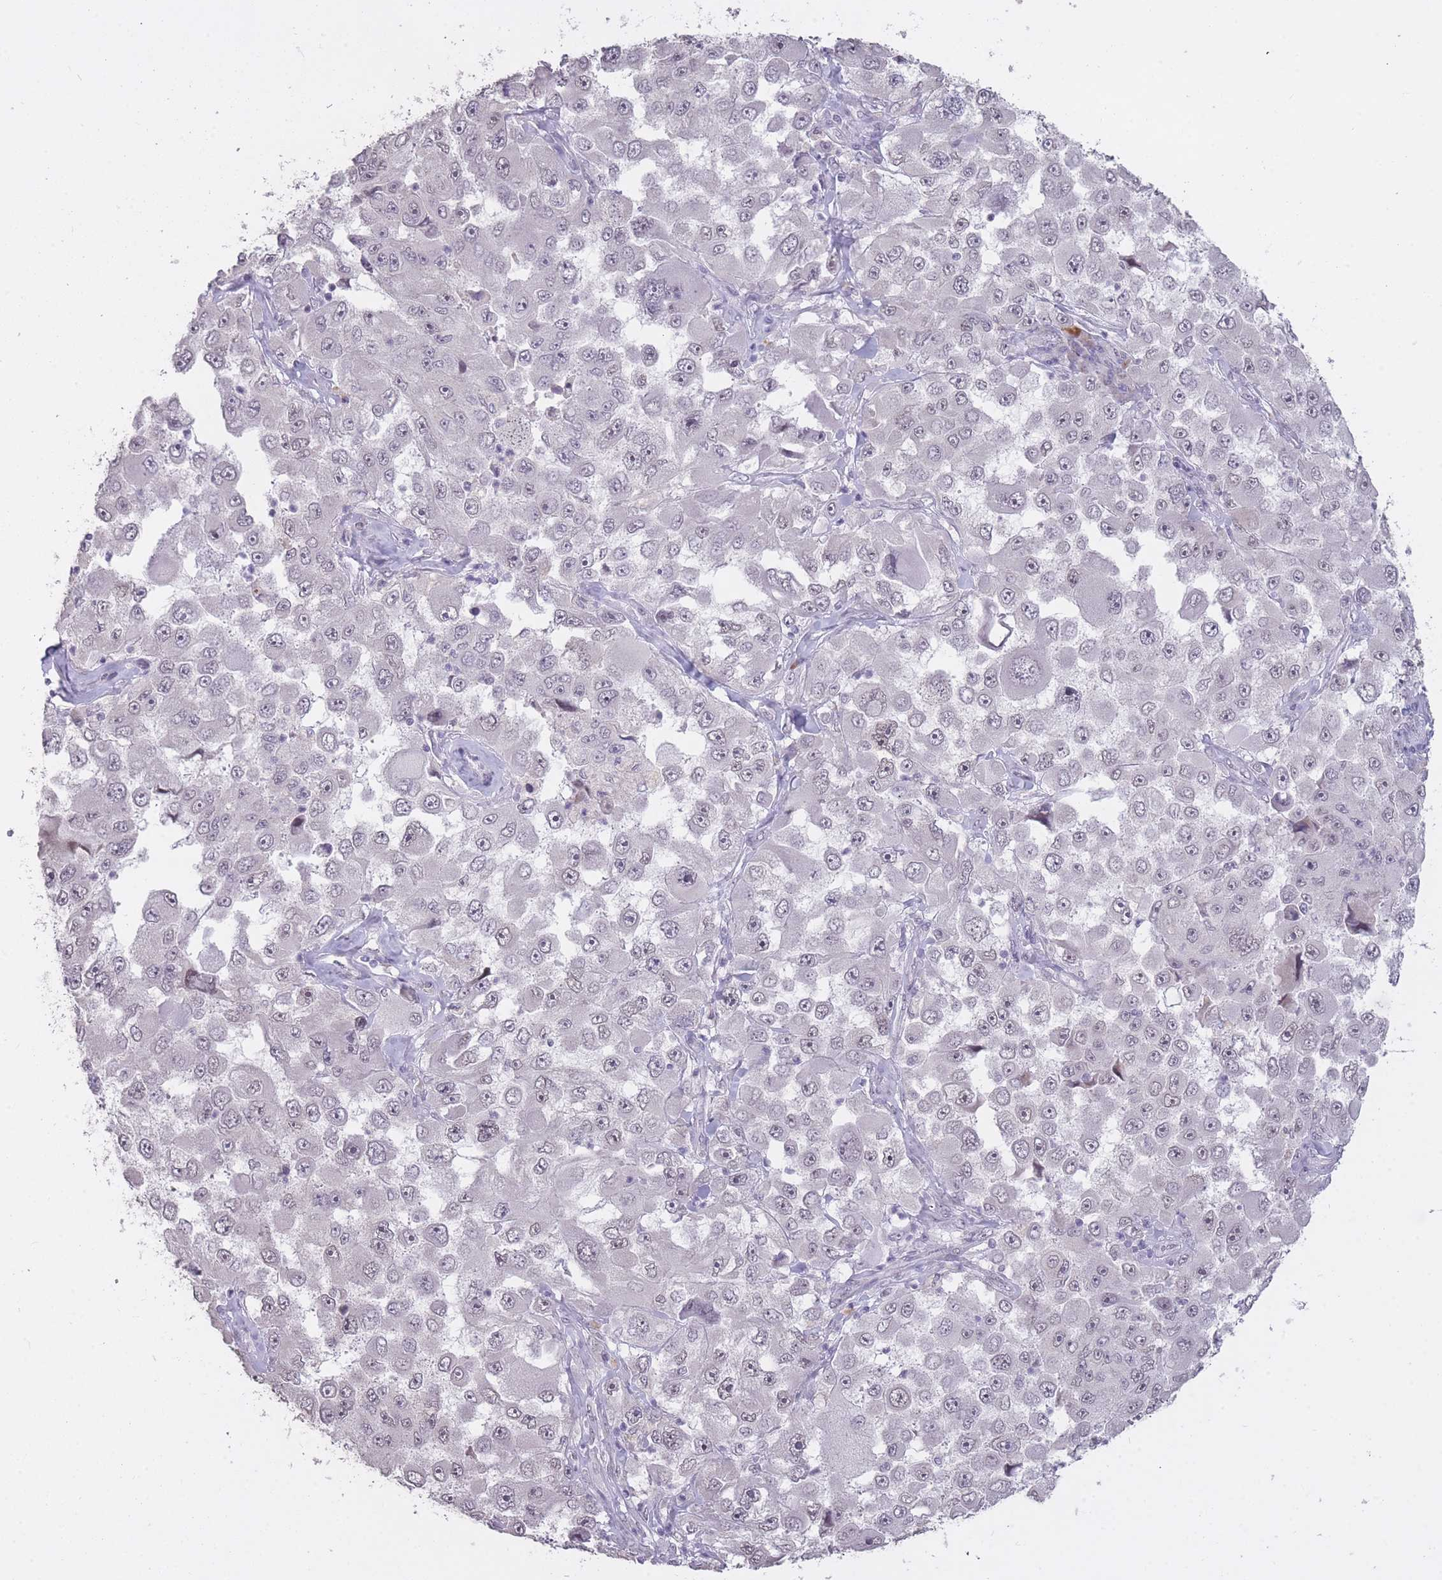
{"staining": {"intensity": "negative", "quantity": "none", "location": "none"}, "tissue": "melanoma", "cell_type": "Tumor cells", "image_type": "cancer", "snomed": [{"axis": "morphology", "description": "Malignant melanoma, Metastatic site"}, {"axis": "topography", "description": "Lymph node"}], "caption": "The photomicrograph exhibits no significant staining in tumor cells of malignant melanoma (metastatic site).", "gene": "HNRNPUL1", "patient": {"sex": "male", "age": 62}}